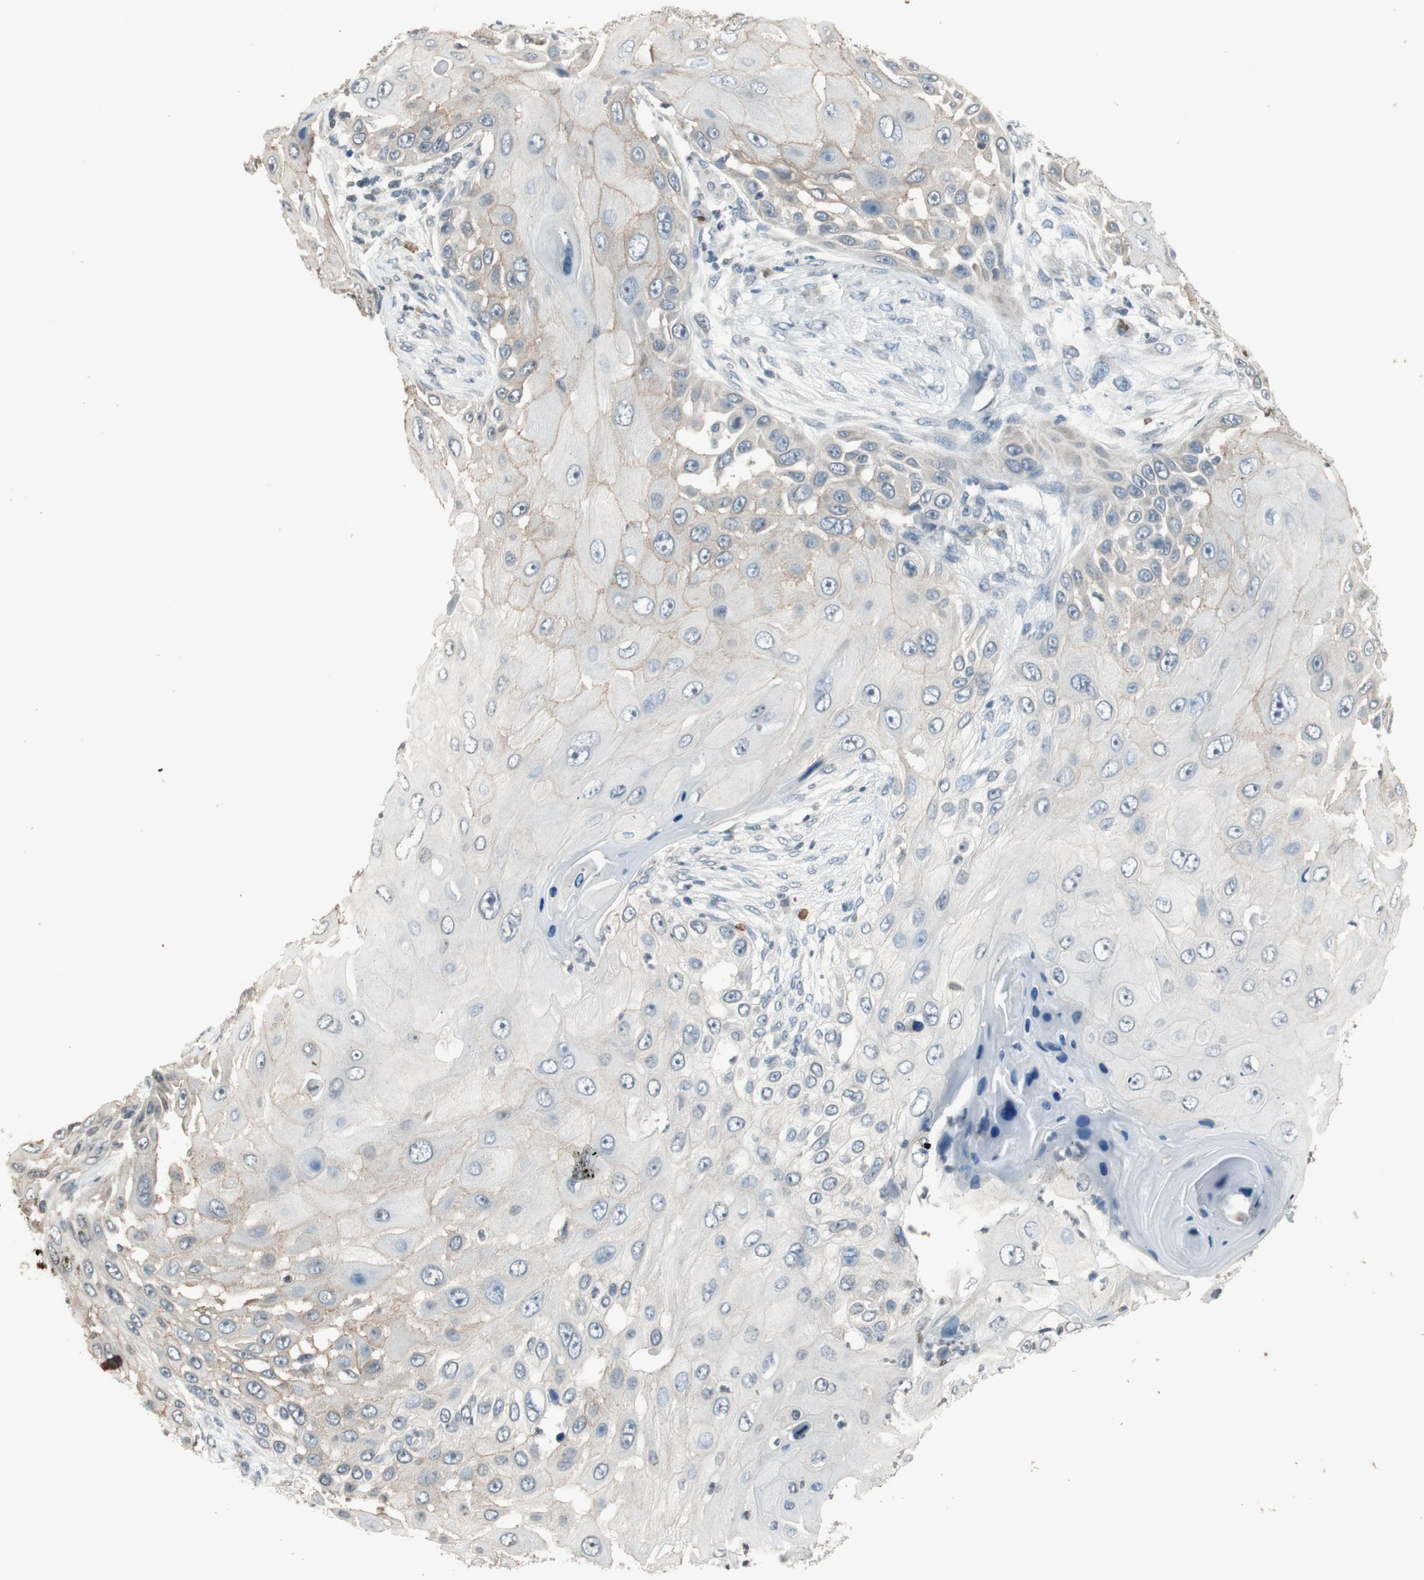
{"staining": {"intensity": "weak", "quantity": "<25%", "location": "cytoplasmic/membranous"}, "tissue": "skin cancer", "cell_type": "Tumor cells", "image_type": "cancer", "snomed": [{"axis": "morphology", "description": "Squamous cell carcinoma, NOS"}, {"axis": "topography", "description": "Skin"}], "caption": "IHC of squamous cell carcinoma (skin) demonstrates no staining in tumor cells. Brightfield microscopy of immunohistochemistry stained with DAB (brown) and hematoxylin (blue), captured at high magnification.", "gene": "GYPC", "patient": {"sex": "female", "age": 44}}